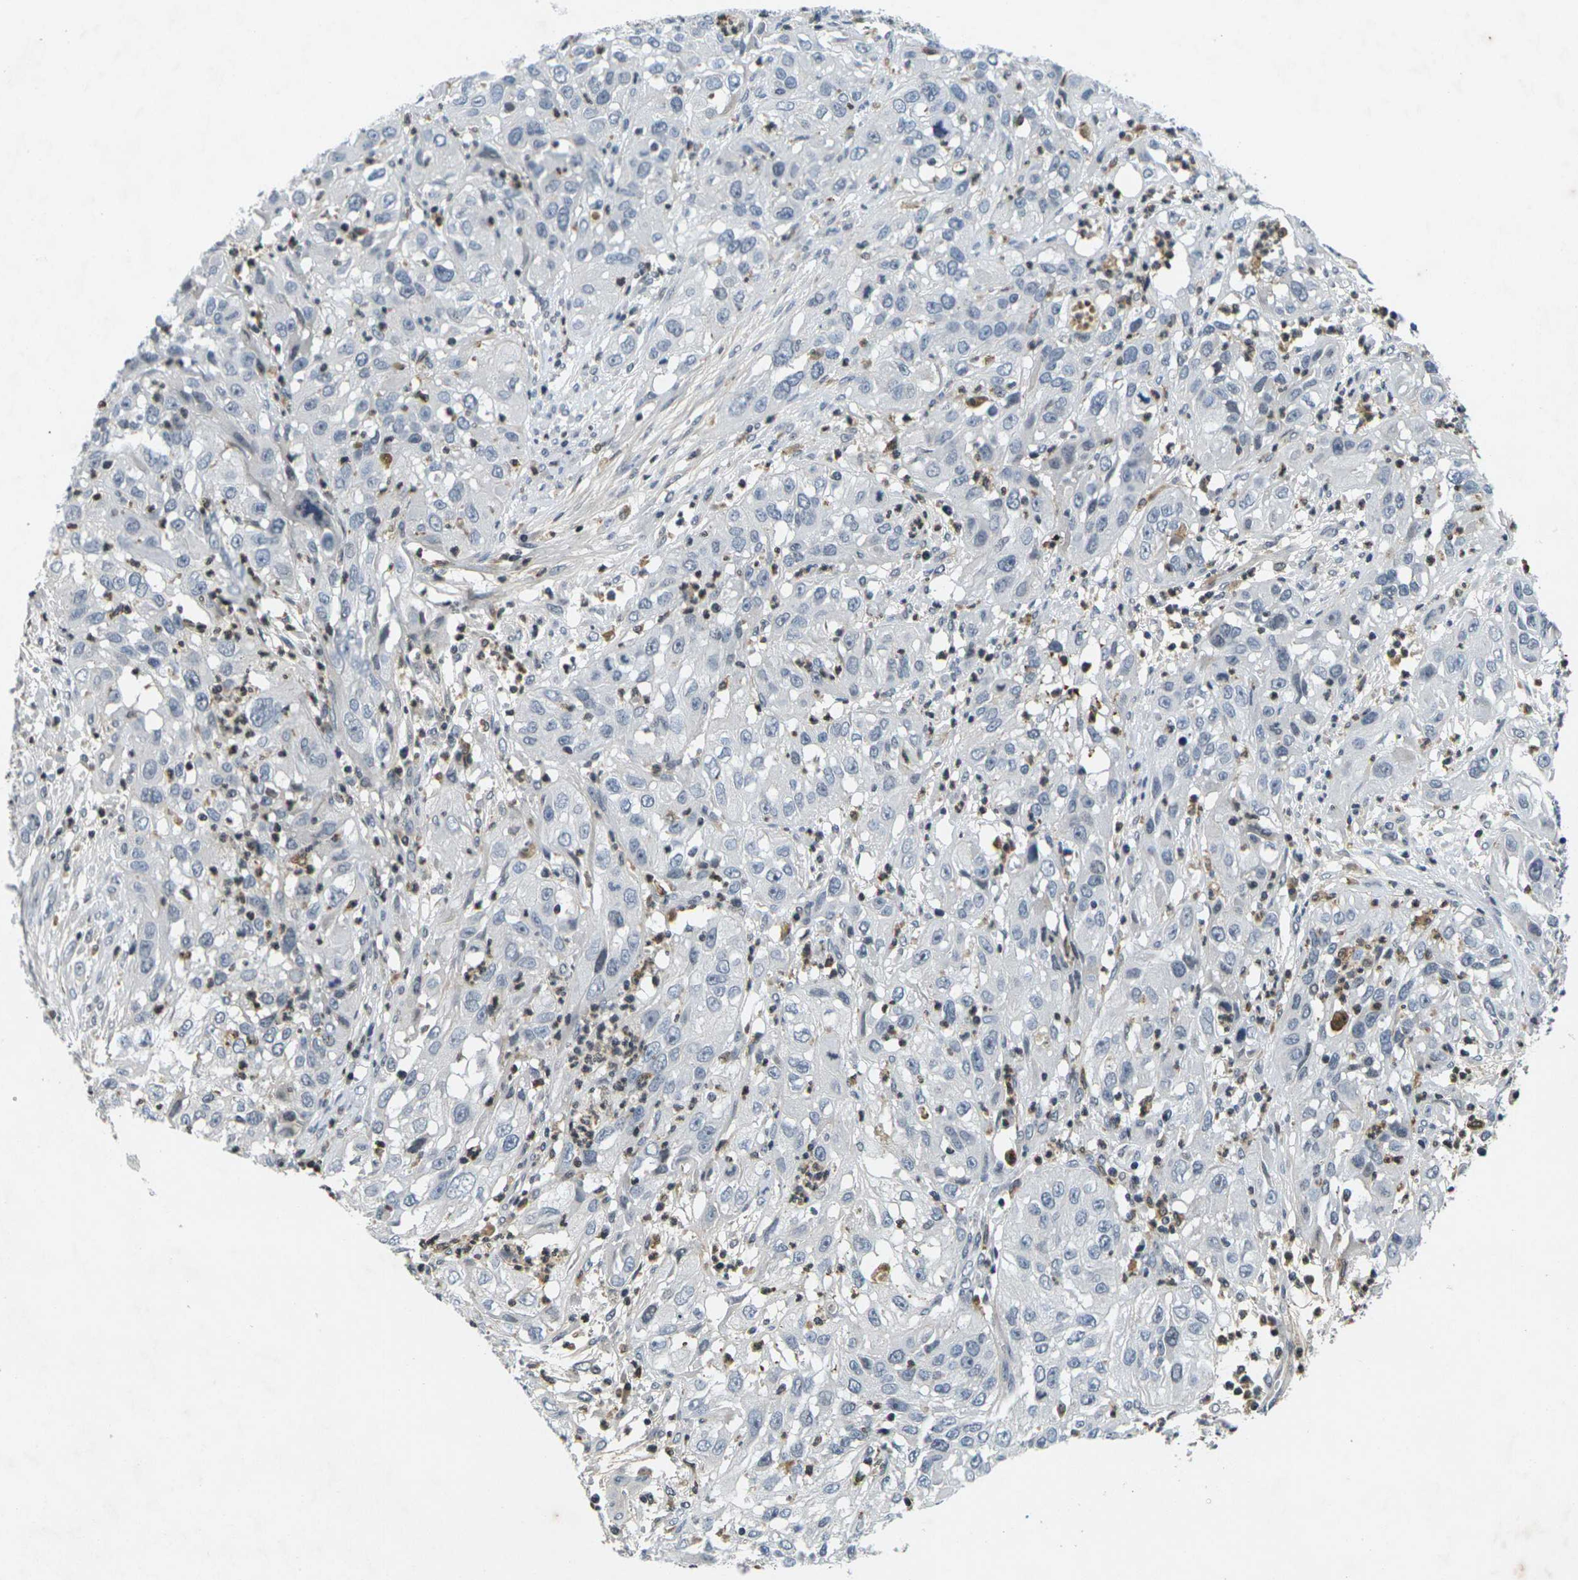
{"staining": {"intensity": "negative", "quantity": "none", "location": "none"}, "tissue": "cervical cancer", "cell_type": "Tumor cells", "image_type": "cancer", "snomed": [{"axis": "morphology", "description": "Squamous cell carcinoma, NOS"}, {"axis": "topography", "description": "Cervix"}], "caption": "DAB (3,3'-diaminobenzidine) immunohistochemical staining of human cervical cancer (squamous cell carcinoma) exhibits no significant staining in tumor cells.", "gene": "C1QC", "patient": {"sex": "female", "age": 32}}